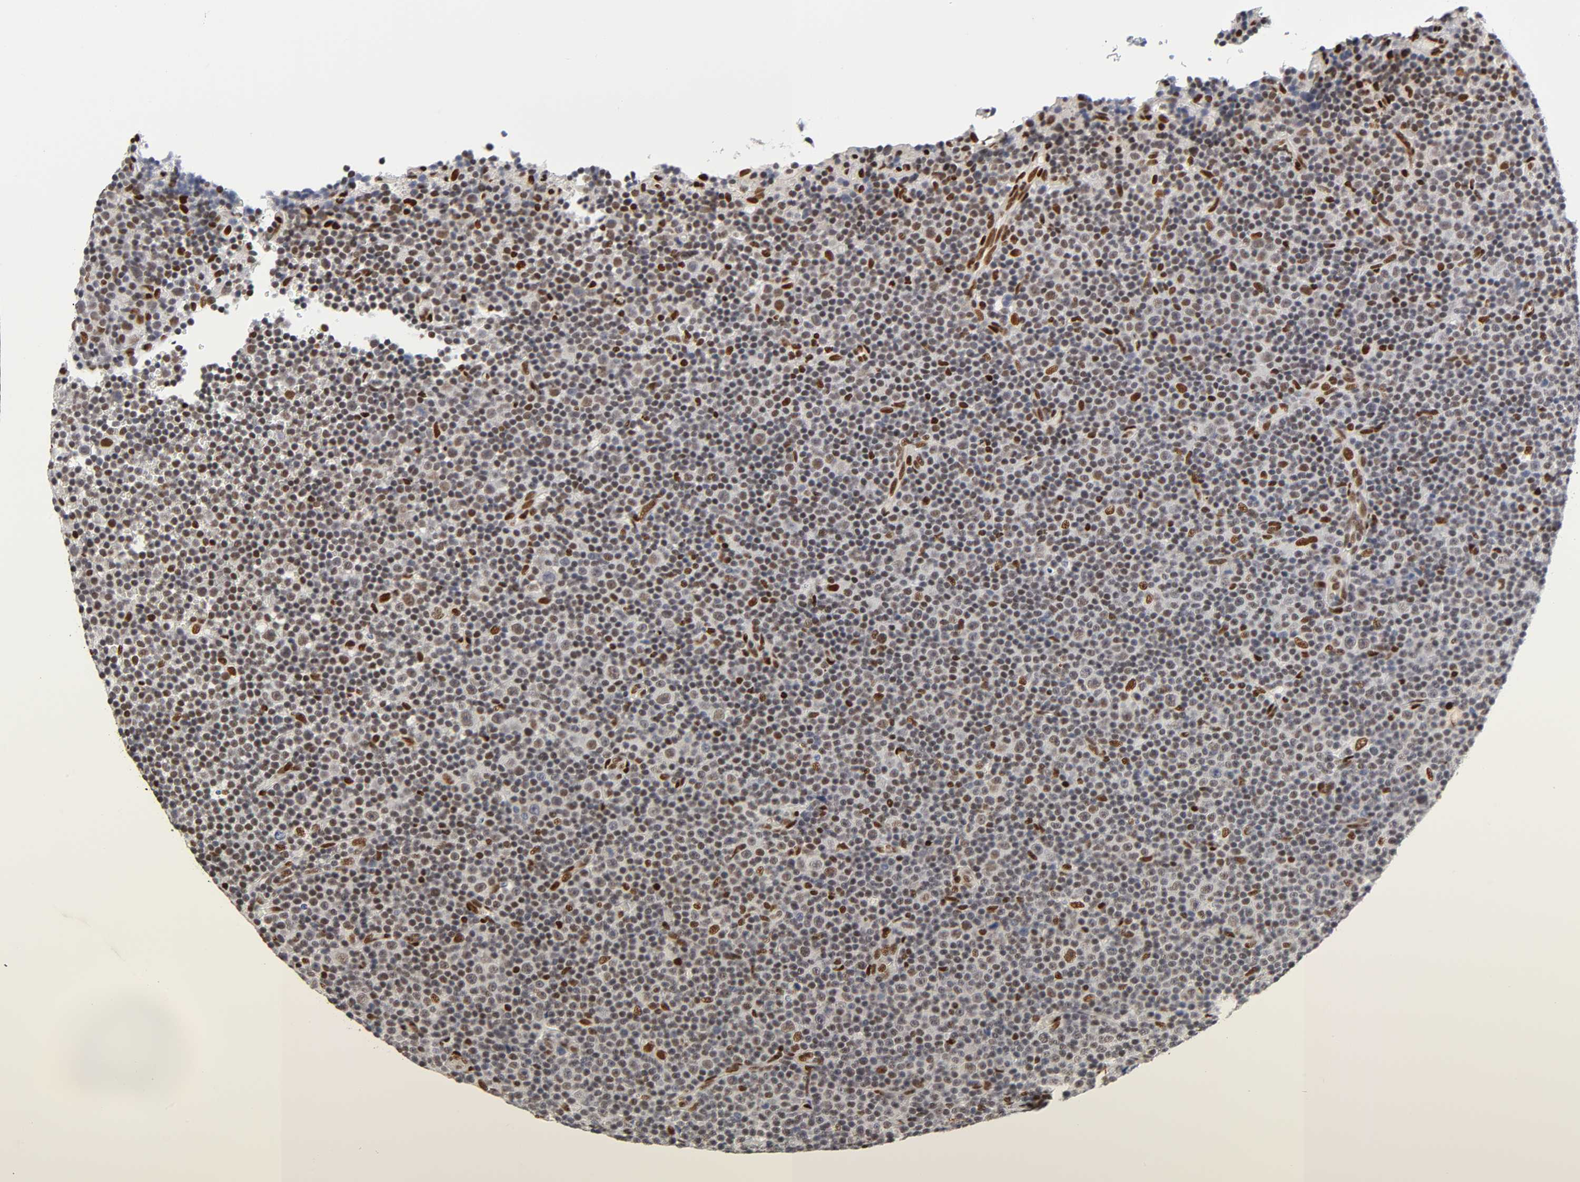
{"staining": {"intensity": "moderate", "quantity": ">75%", "location": "nuclear"}, "tissue": "lymphoma", "cell_type": "Tumor cells", "image_type": "cancer", "snomed": [{"axis": "morphology", "description": "Malignant lymphoma, non-Hodgkin's type, Low grade"}, {"axis": "topography", "description": "Lymph node"}], "caption": "Immunohistochemical staining of low-grade malignant lymphoma, non-Hodgkin's type demonstrates medium levels of moderate nuclear protein expression in about >75% of tumor cells.", "gene": "NR3C1", "patient": {"sex": "female", "age": 67}}